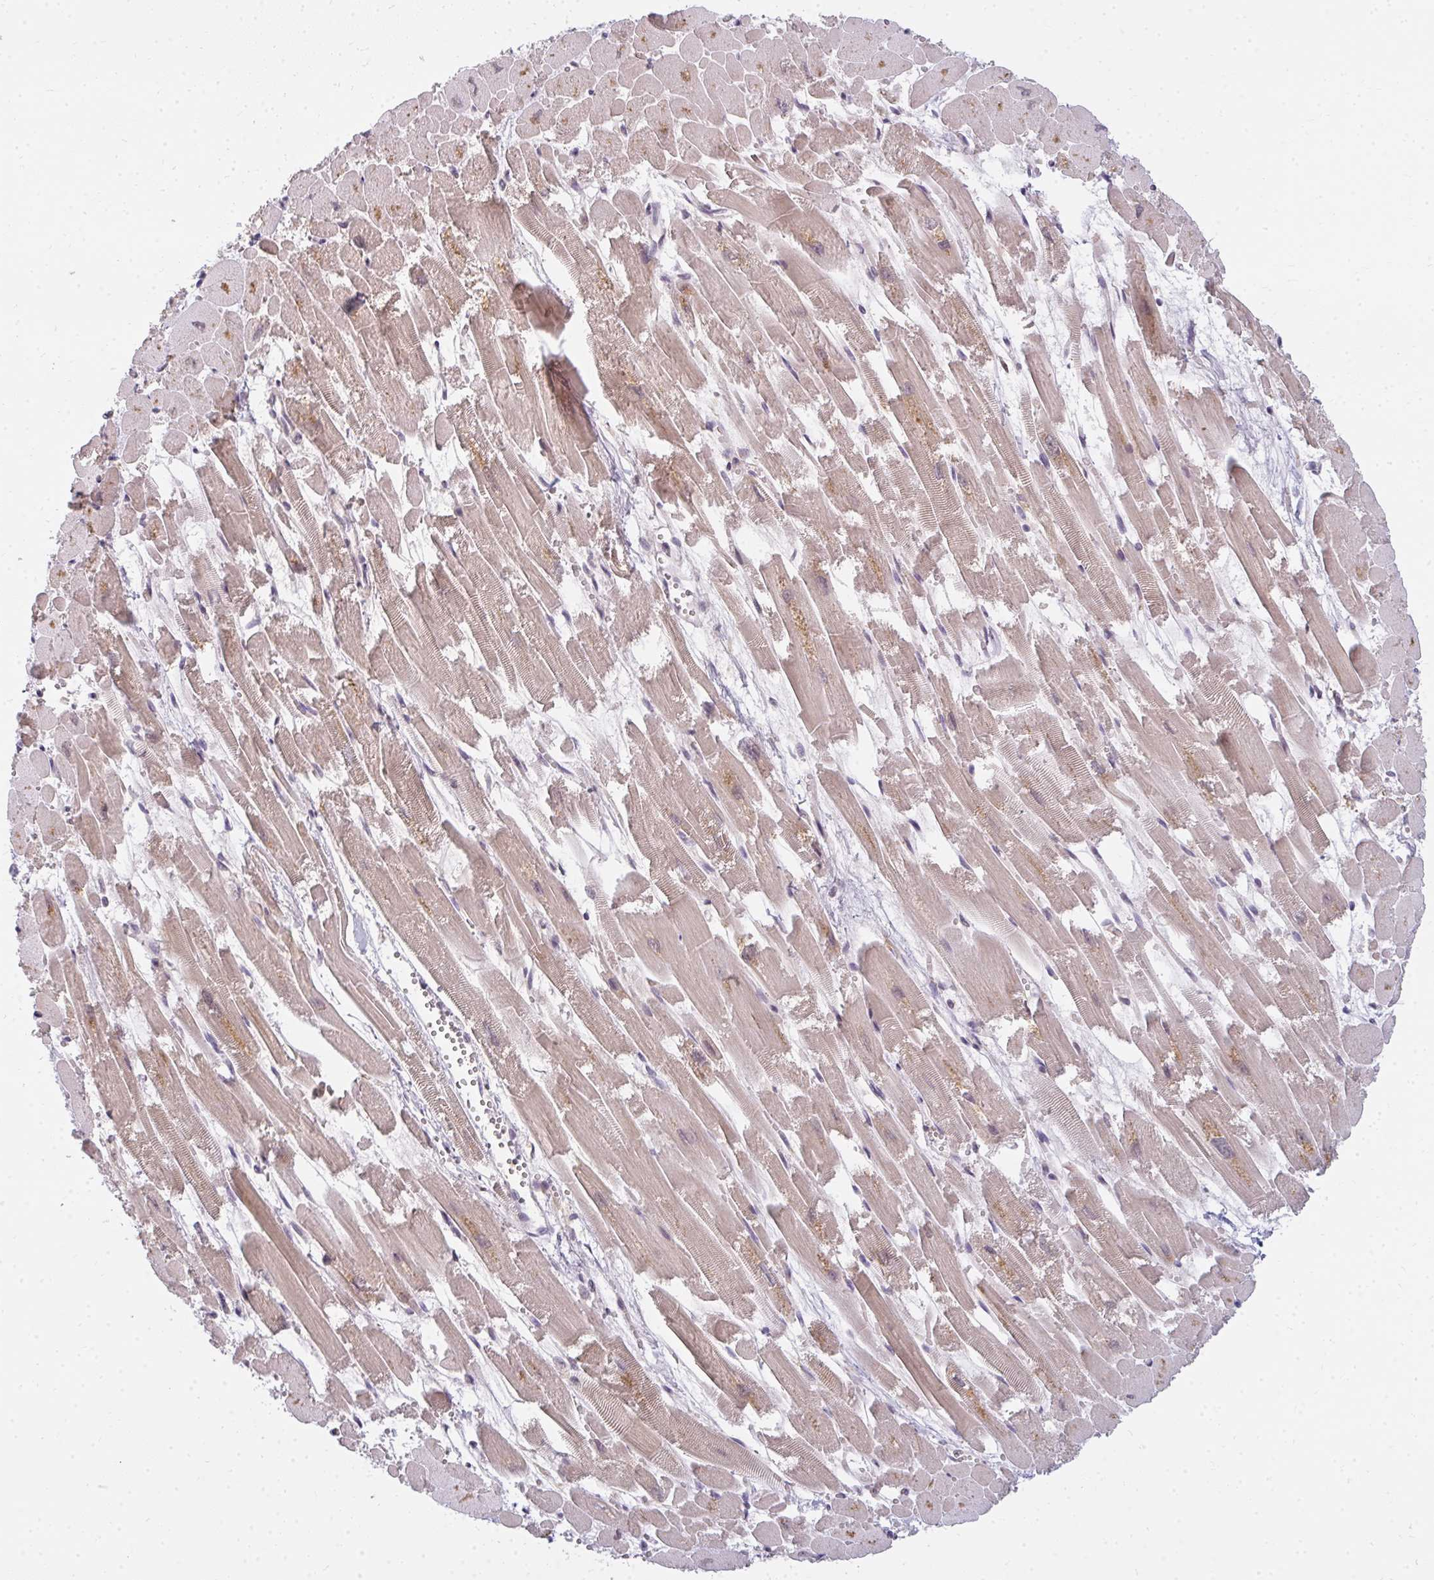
{"staining": {"intensity": "moderate", "quantity": ">75%", "location": "cytoplasmic/membranous,nuclear"}, "tissue": "heart muscle", "cell_type": "Cardiomyocytes", "image_type": "normal", "snomed": [{"axis": "morphology", "description": "Normal tissue, NOS"}, {"axis": "topography", "description": "Heart"}], "caption": "Immunohistochemistry (IHC) (DAB) staining of benign human heart muscle displays moderate cytoplasmic/membranous,nuclear protein positivity in about >75% of cardiomyocytes.", "gene": "GTF3C6", "patient": {"sex": "female", "age": 52}}